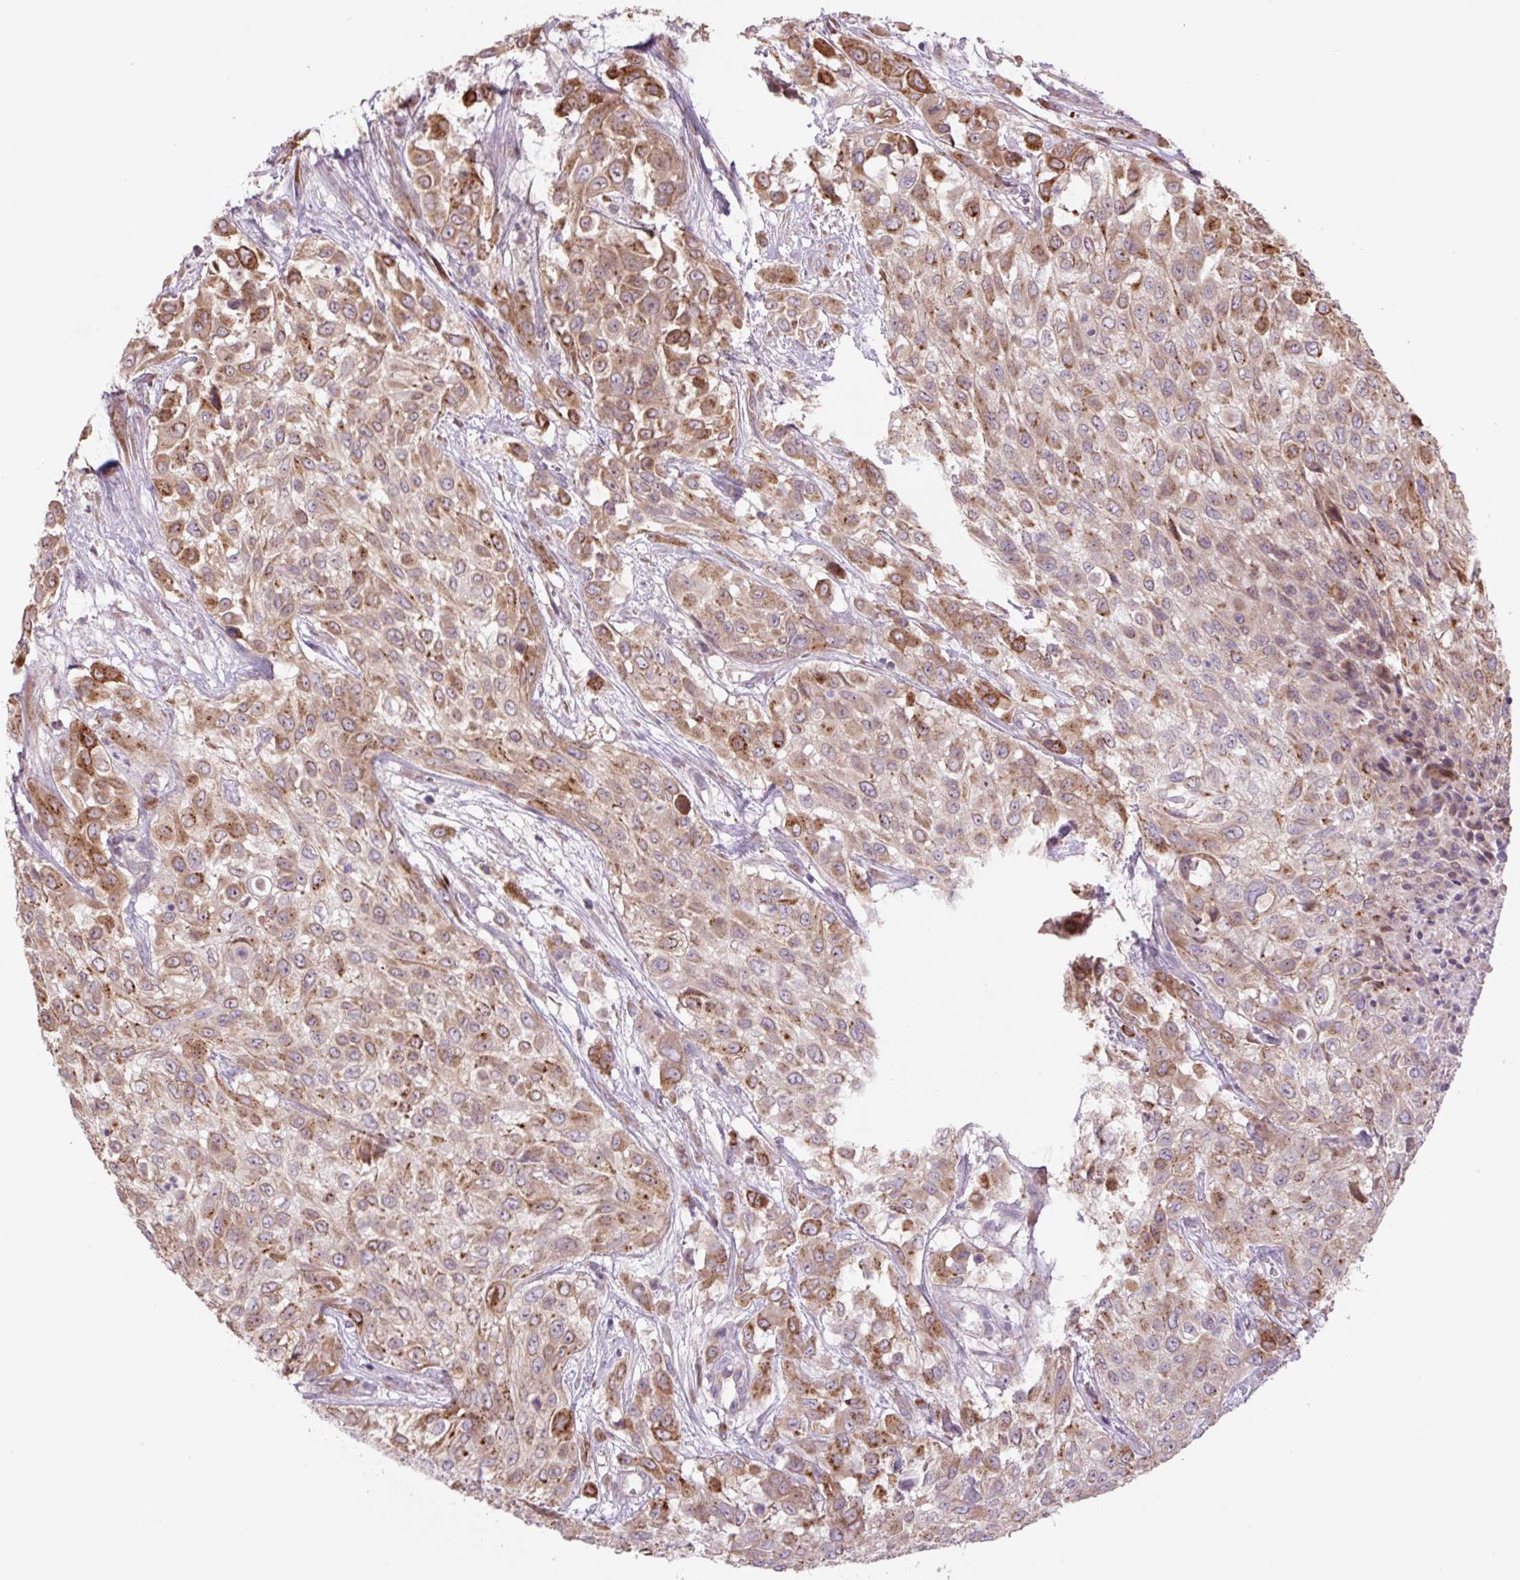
{"staining": {"intensity": "moderate", "quantity": ">75%", "location": "cytoplasmic/membranous,nuclear"}, "tissue": "urothelial cancer", "cell_type": "Tumor cells", "image_type": "cancer", "snomed": [{"axis": "morphology", "description": "Urothelial carcinoma, High grade"}, {"axis": "topography", "description": "Urinary bladder"}], "caption": "High-power microscopy captured an IHC micrograph of urothelial cancer, revealing moderate cytoplasmic/membranous and nuclear positivity in about >75% of tumor cells.", "gene": "PLA2G4A", "patient": {"sex": "male", "age": 57}}